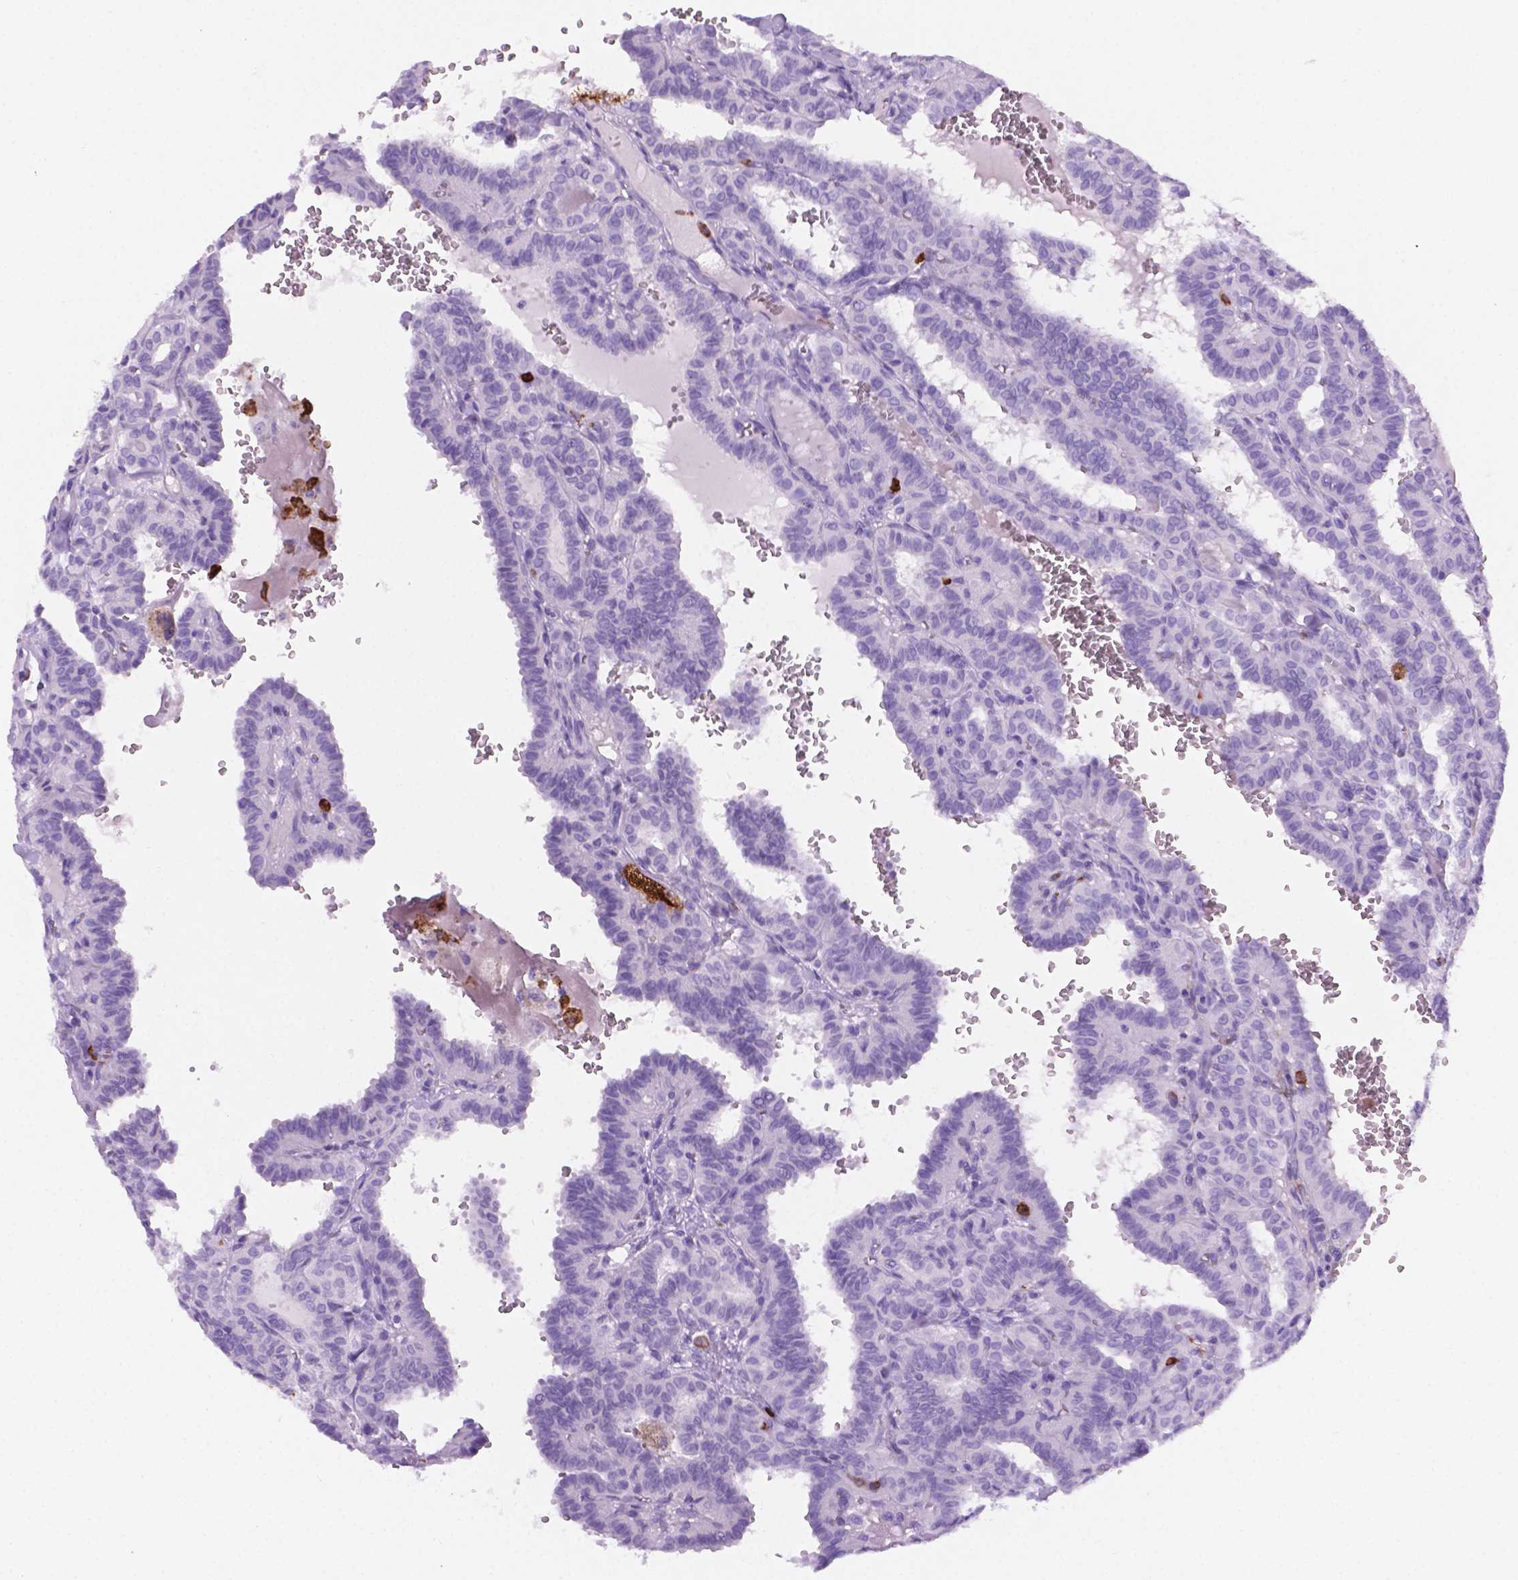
{"staining": {"intensity": "negative", "quantity": "none", "location": "none"}, "tissue": "thyroid cancer", "cell_type": "Tumor cells", "image_type": "cancer", "snomed": [{"axis": "morphology", "description": "Papillary adenocarcinoma, NOS"}, {"axis": "topography", "description": "Thyroid gland"}], "caption": "Tumor cells show no significant expression in thyroid papillary adenocarcinoma. (DAB immunohistochemistry visualized using brightfield microscopy, high magnification).", "gene": "MACF1", "patient": {"sex": "female", "age": 21}}